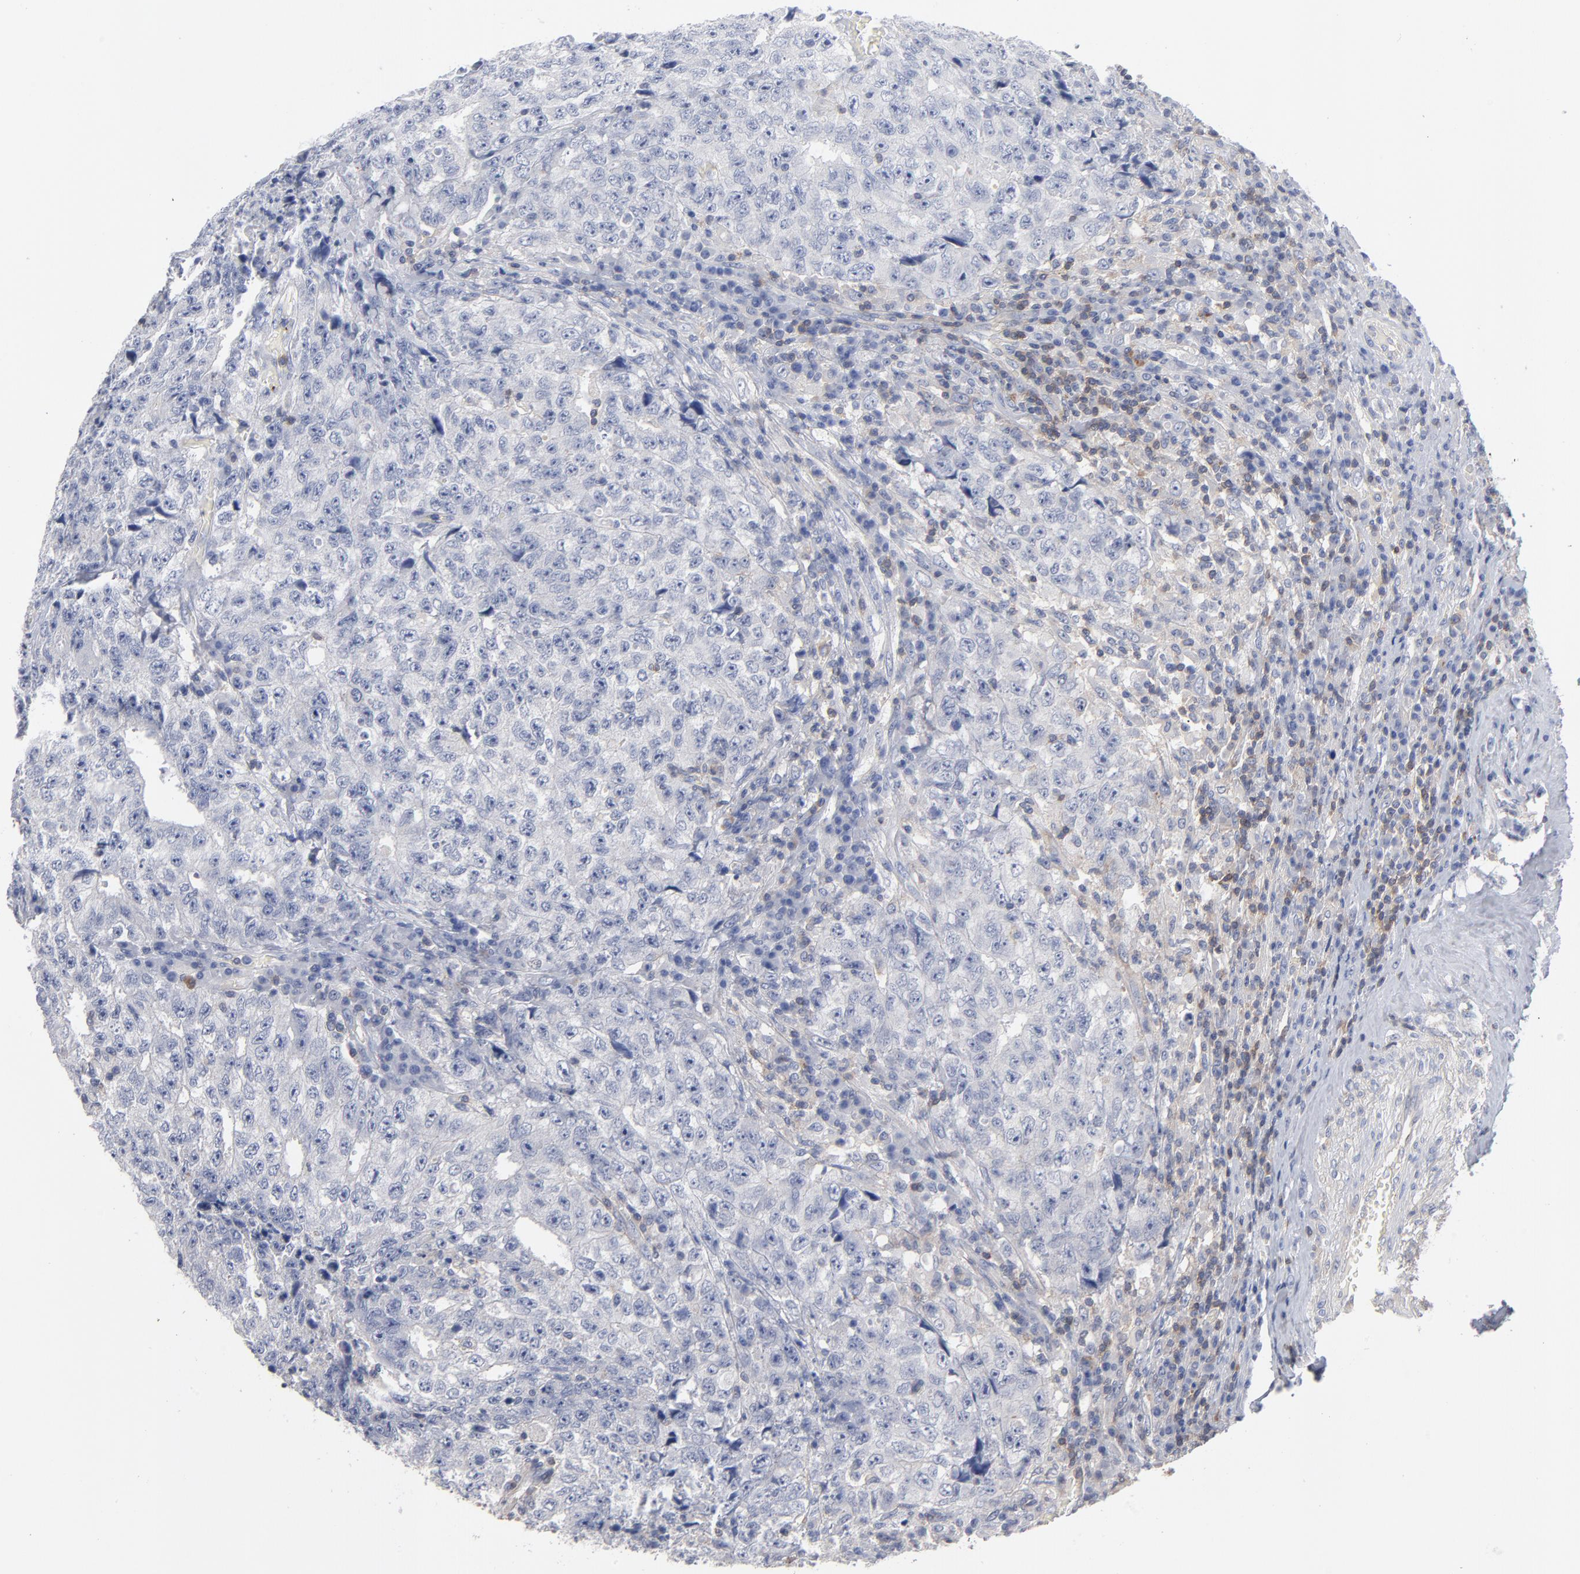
{"staining": {"intensity": "negative", "quantity": "none", "location": "none"}, "tissue": "testis cancer", "cell_type": "Tumor cells", "image_type": "cancer", "snomed": [{"axis": "morphology", "description": "Necrosis, NOS"}, {"axis": "morphology", "description": "Carcinoma, Embryonal, NOS"}, {"axis": "topography", "description": "Testis"}], "caption": "Immunohistochemistry (IHC) histopathology image of neoplastic tissue: testis embryonal carcinoma stained with DAB (3,3'-diaminobenzidine) displays no significant protein staining in tumor cells.", "gene": "PDLIM2", "patient": {"sex": "male", "age": 19}}